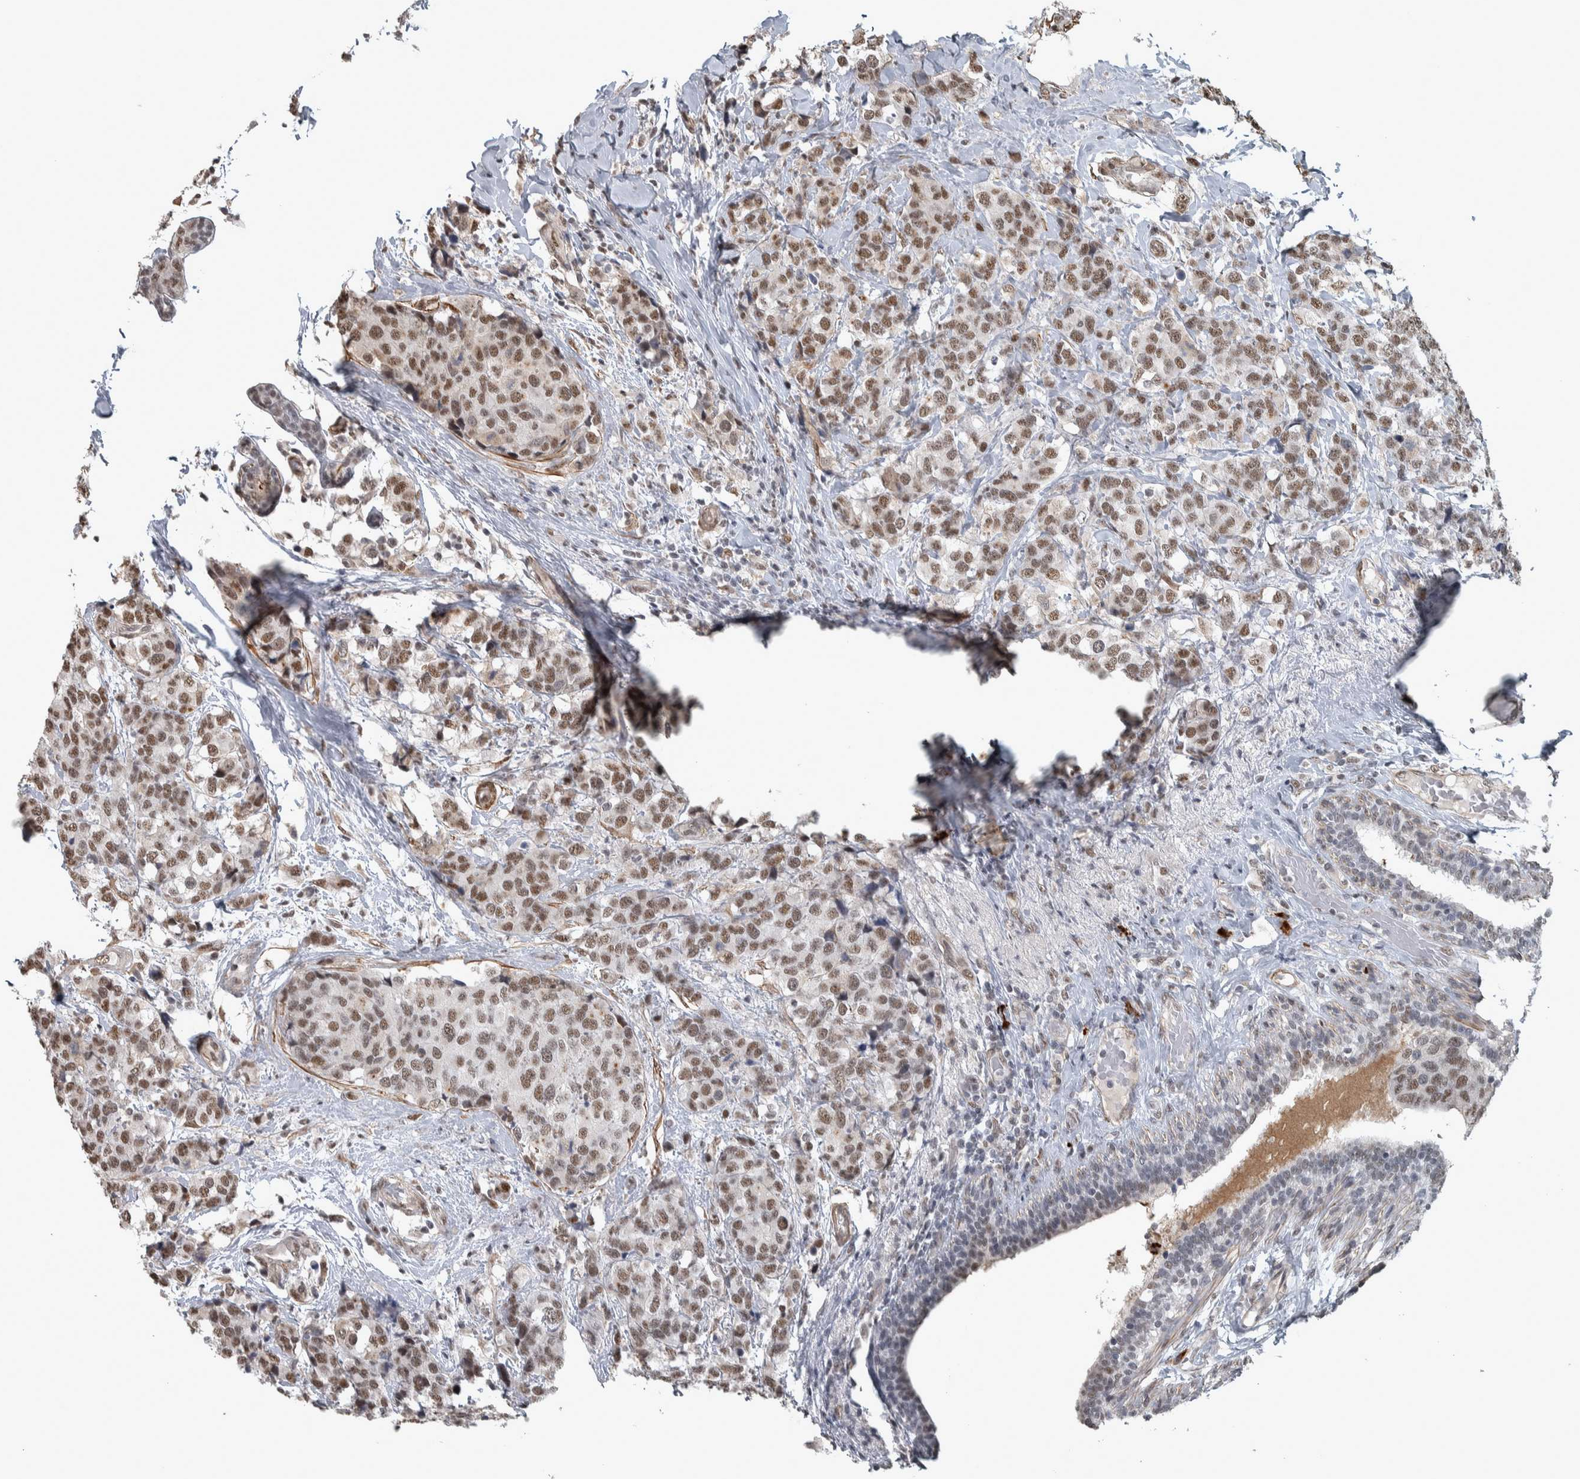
{"staining": {"intensity": "moderate", "quantity": ">75%", "location": "nuclear"}, "tissue": "breast cancer", "cell_type": "Tumor cells", "image_type": "cancer", "snomed": [{"axis": "morphology", "description": "Lobular carcinoma"}, {"axis": "topography", "description": "Breast"}], "caption": "Immunohistochemistry histopathology image of human lobular carcinoma (breast) stained for a protein (brown), which exhibits medium levels of moderate nuclear positivity in about >75% of tumor cells.", "gene": "DDX42", "patient": {"sex": "female", "age": 59}}